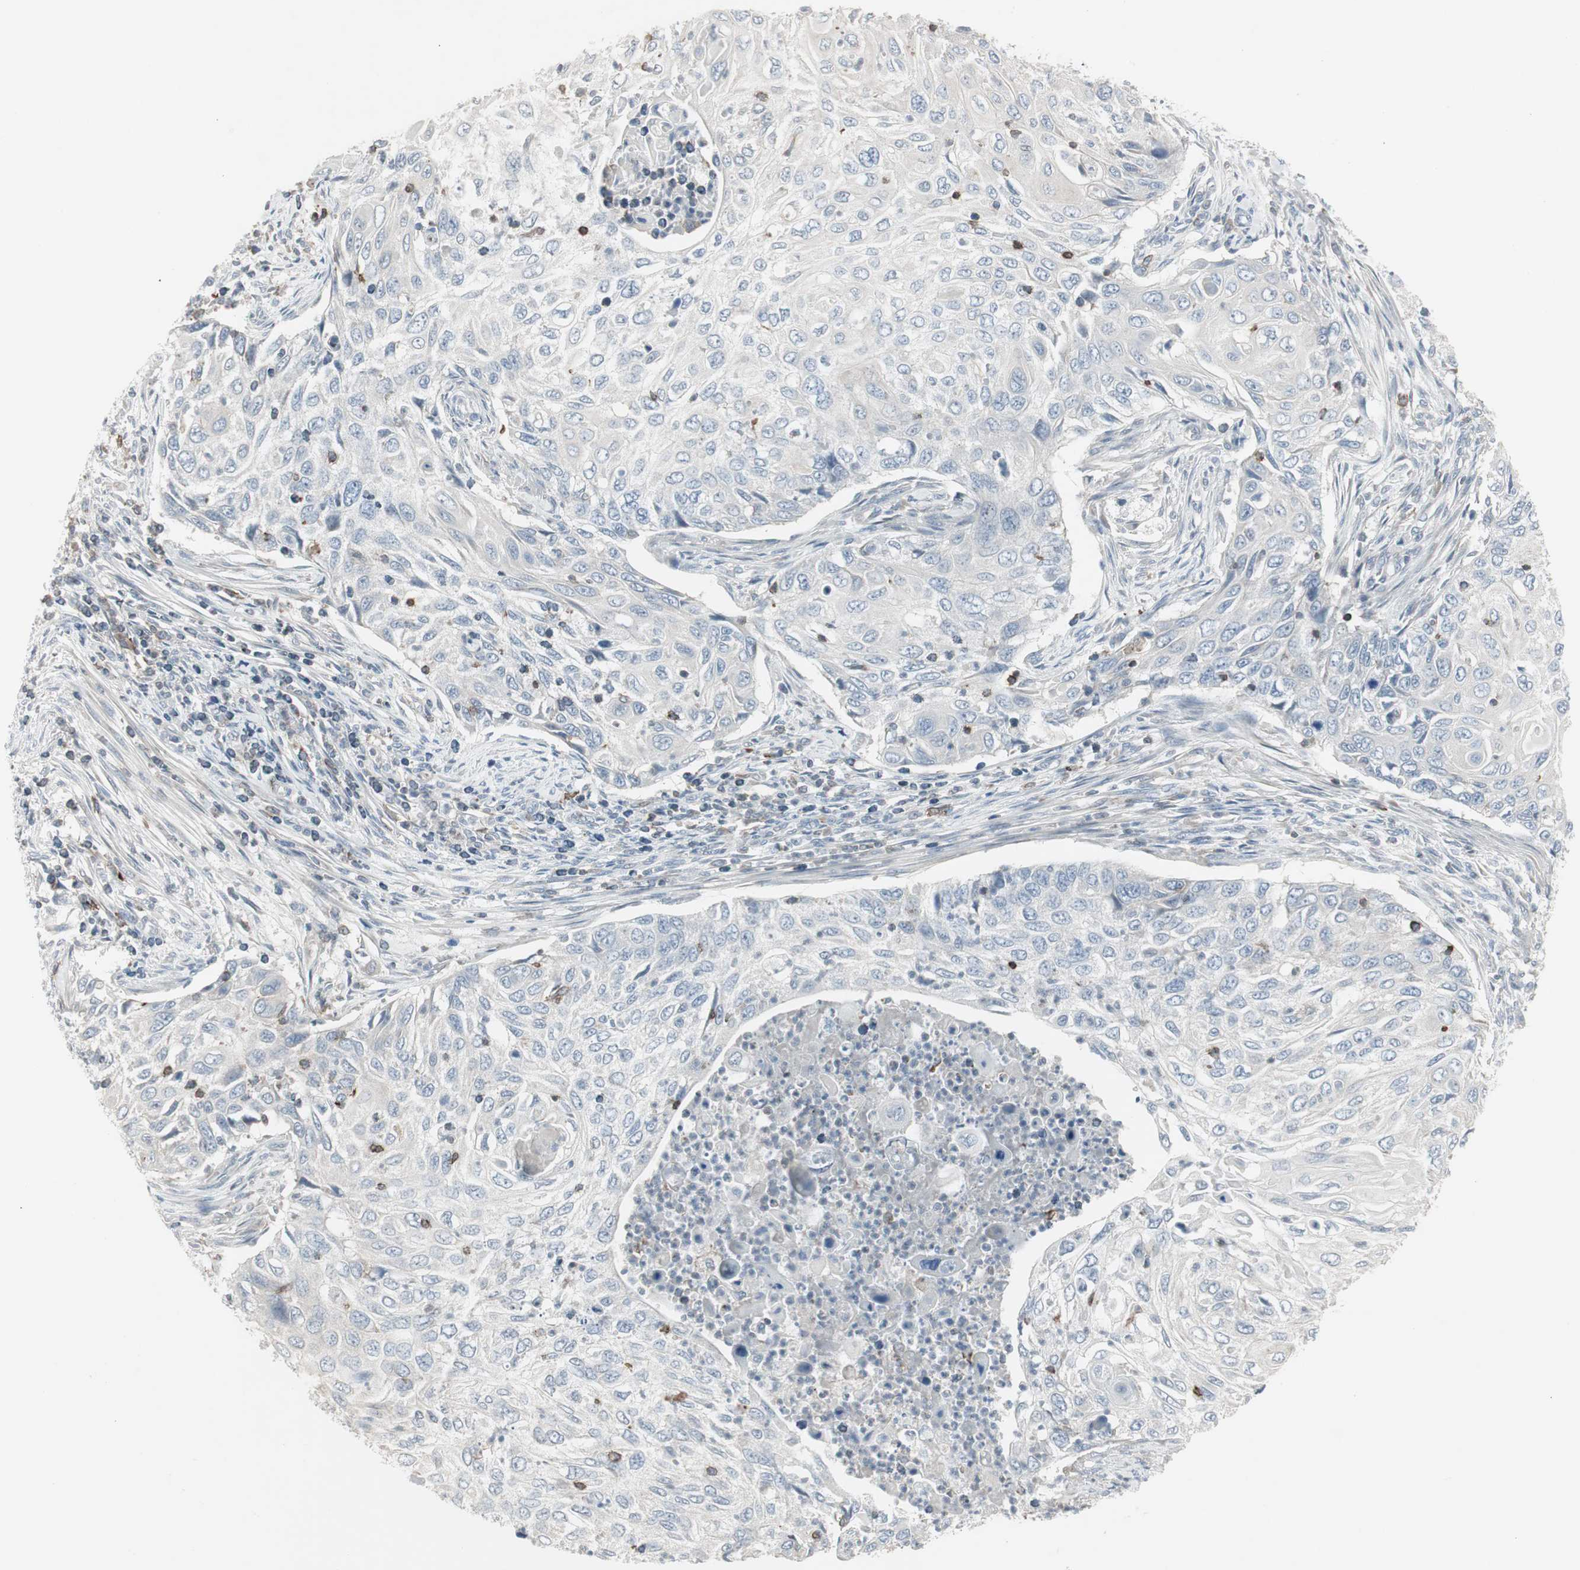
{"staining": {"intensity": "negative", "quantity": "none", "location": "none"}, "tissue": "cervical cancer", "cell_type": "Tumor cells", "image_type": "cancer", "snomed": [{"axis": "morphology", "description": "Squamous cell carcinoma, NOS"}, {"axis": "topography", "description": "Cervix"}], "caption": "Micrograph shows no protein expression in tumor cells of cervical cancer (squamous cell carcinoma) tissue. (IHC, brightfield microscopy, high magnification).", "gene": "MAP4K4", "patient": {"sex": "female", "age": 70}}